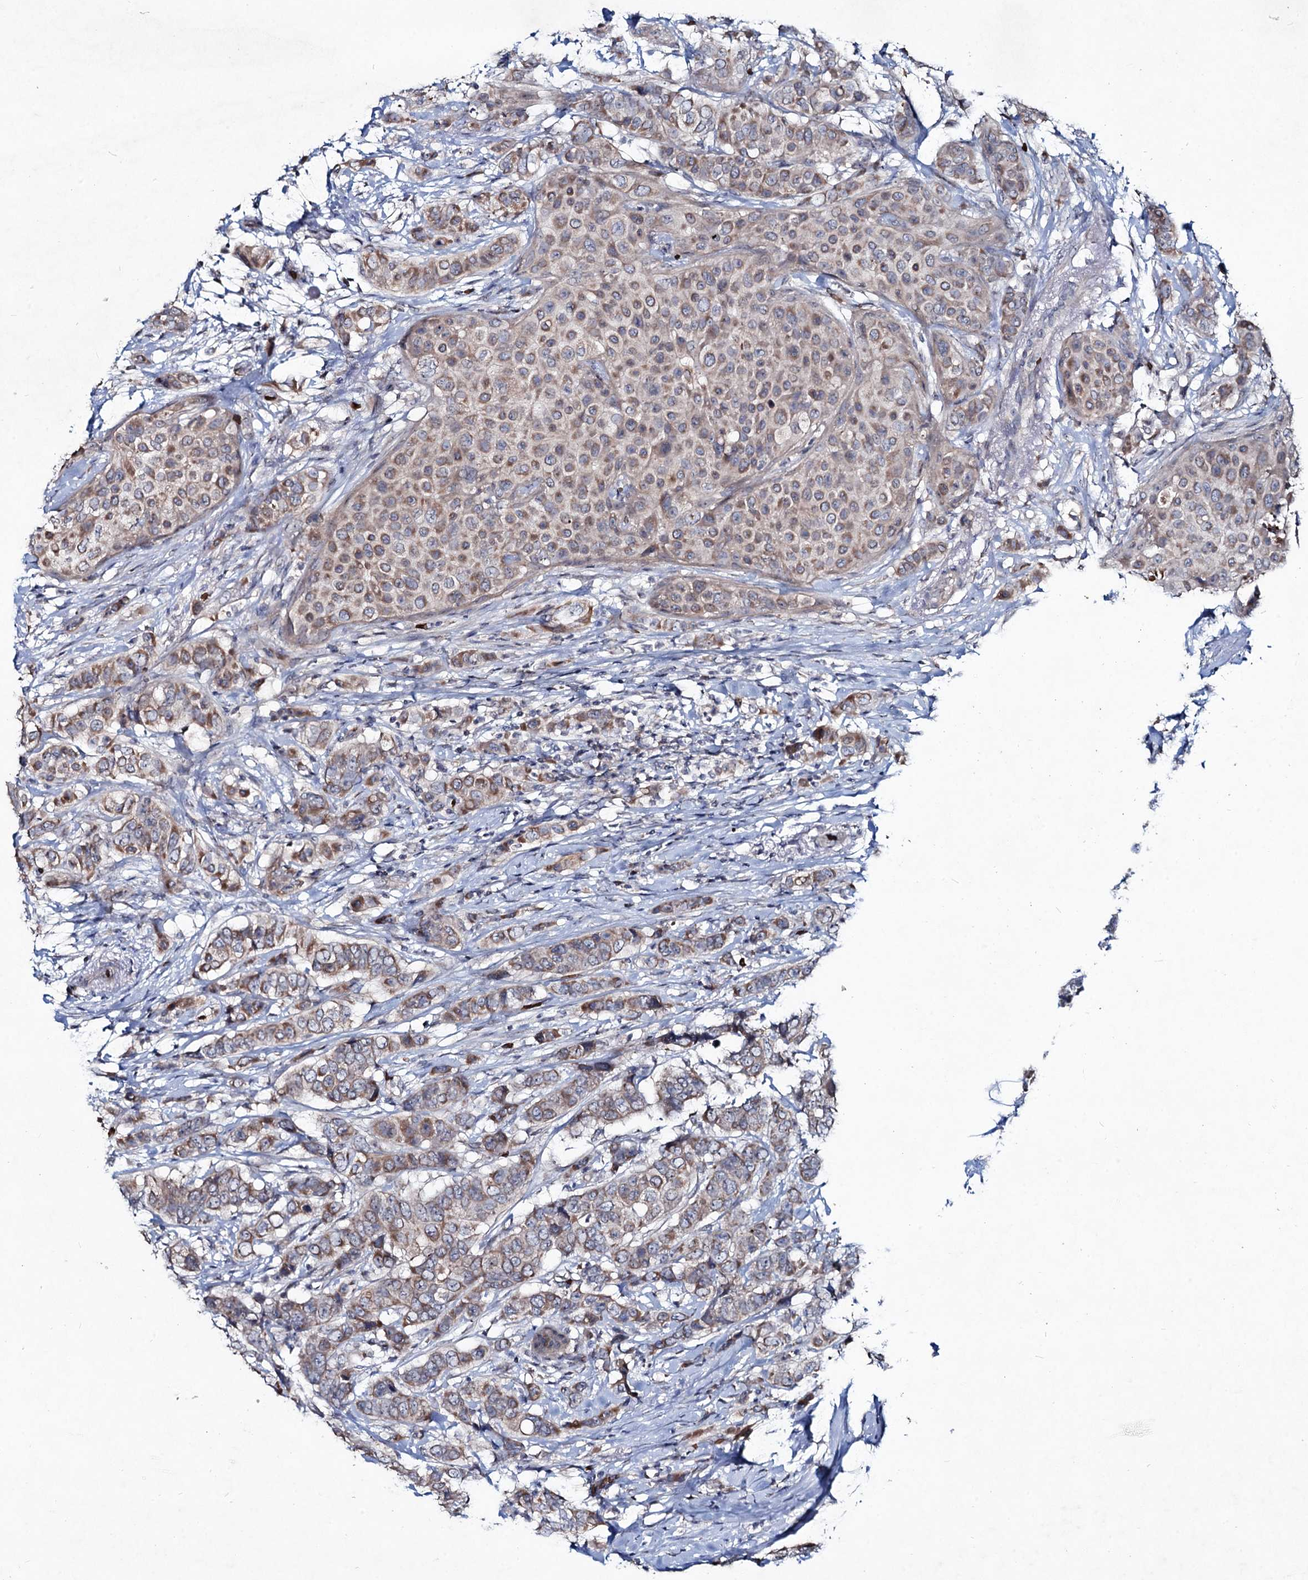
{"staining": {"intensity": "weak", "quantity": ">75%", "location": "cytoplasmic/membranous"}, "tissue": "breast cancer", "cell_type": "Tumor cells", "image_type": "cancer", "snomed": [{"axis": "morphology", "description": "Lobular carcinoma"}, {"axis": "topography", "description": "Breast"}], "caption": "Human breast cancer (lobular carcinoma) stained for a protein (brown) exhibits weak cytoplasmic/membranous positive expression in about >75% of tumor cells.", "gene": "RNF6", "patient": {"sex": "female", "age": 51}}